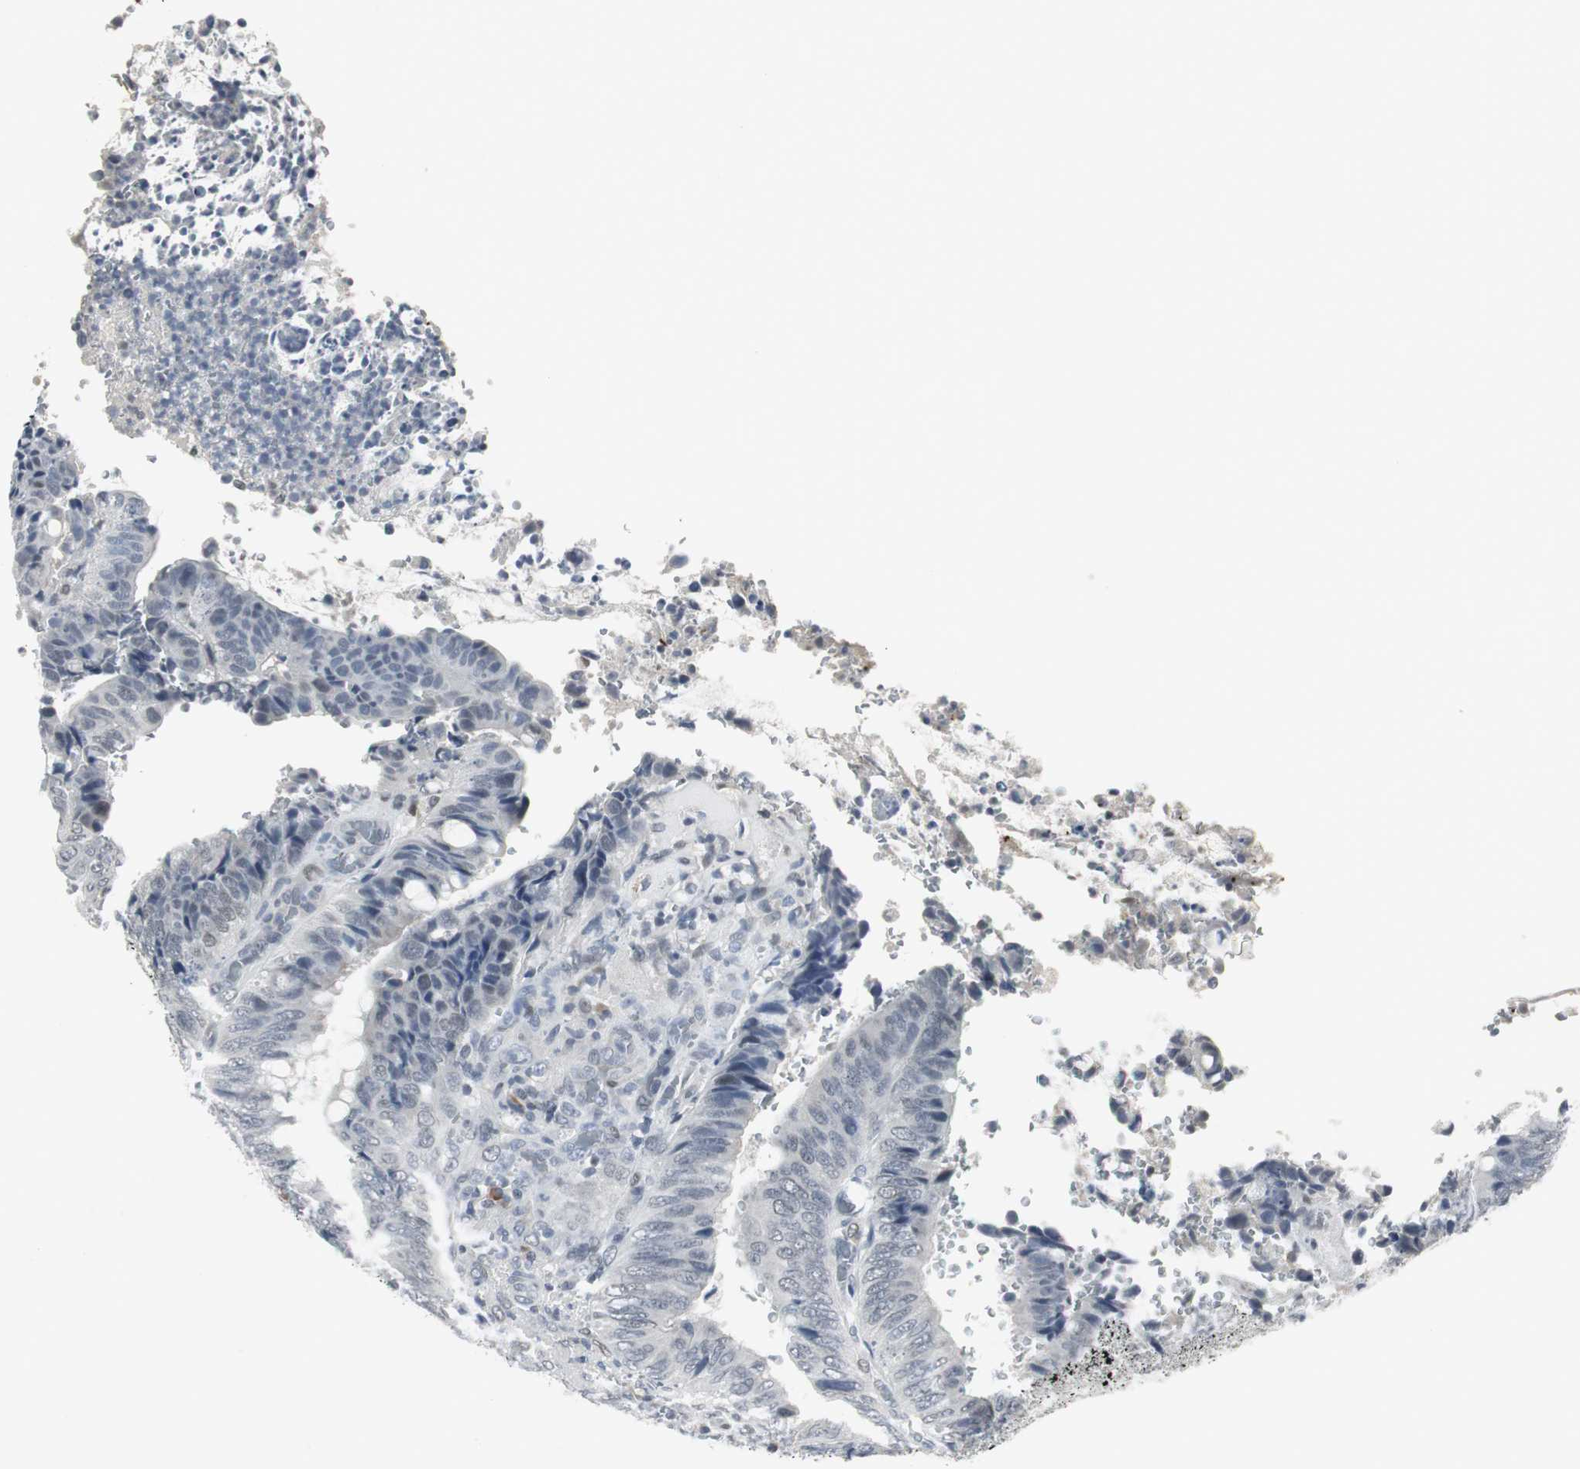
{"staining": {"intensity": "negative", "quantity": "none", "location": "none"}, "tissue": "colorectal cancer", "cell_type": "Tumor cells", "image_type": "cancer", "snomed": [{"axis": "morphology", "description": "Normal tissue, NOS"}, {"axis": "morphology", "description": "Adenocarcinoma, NOS"}, {"axis": "topography", "description": "Rectum"}, {"axis": "topography", "description": "Peripheral nerve tissue"}], "caption": "Human colorectal adenocarcinoma stained for a protein using IHC reveals no positivity in tumor cells.", "gene": "ELK1", "patient": {"sex": "male", "age": 92}}